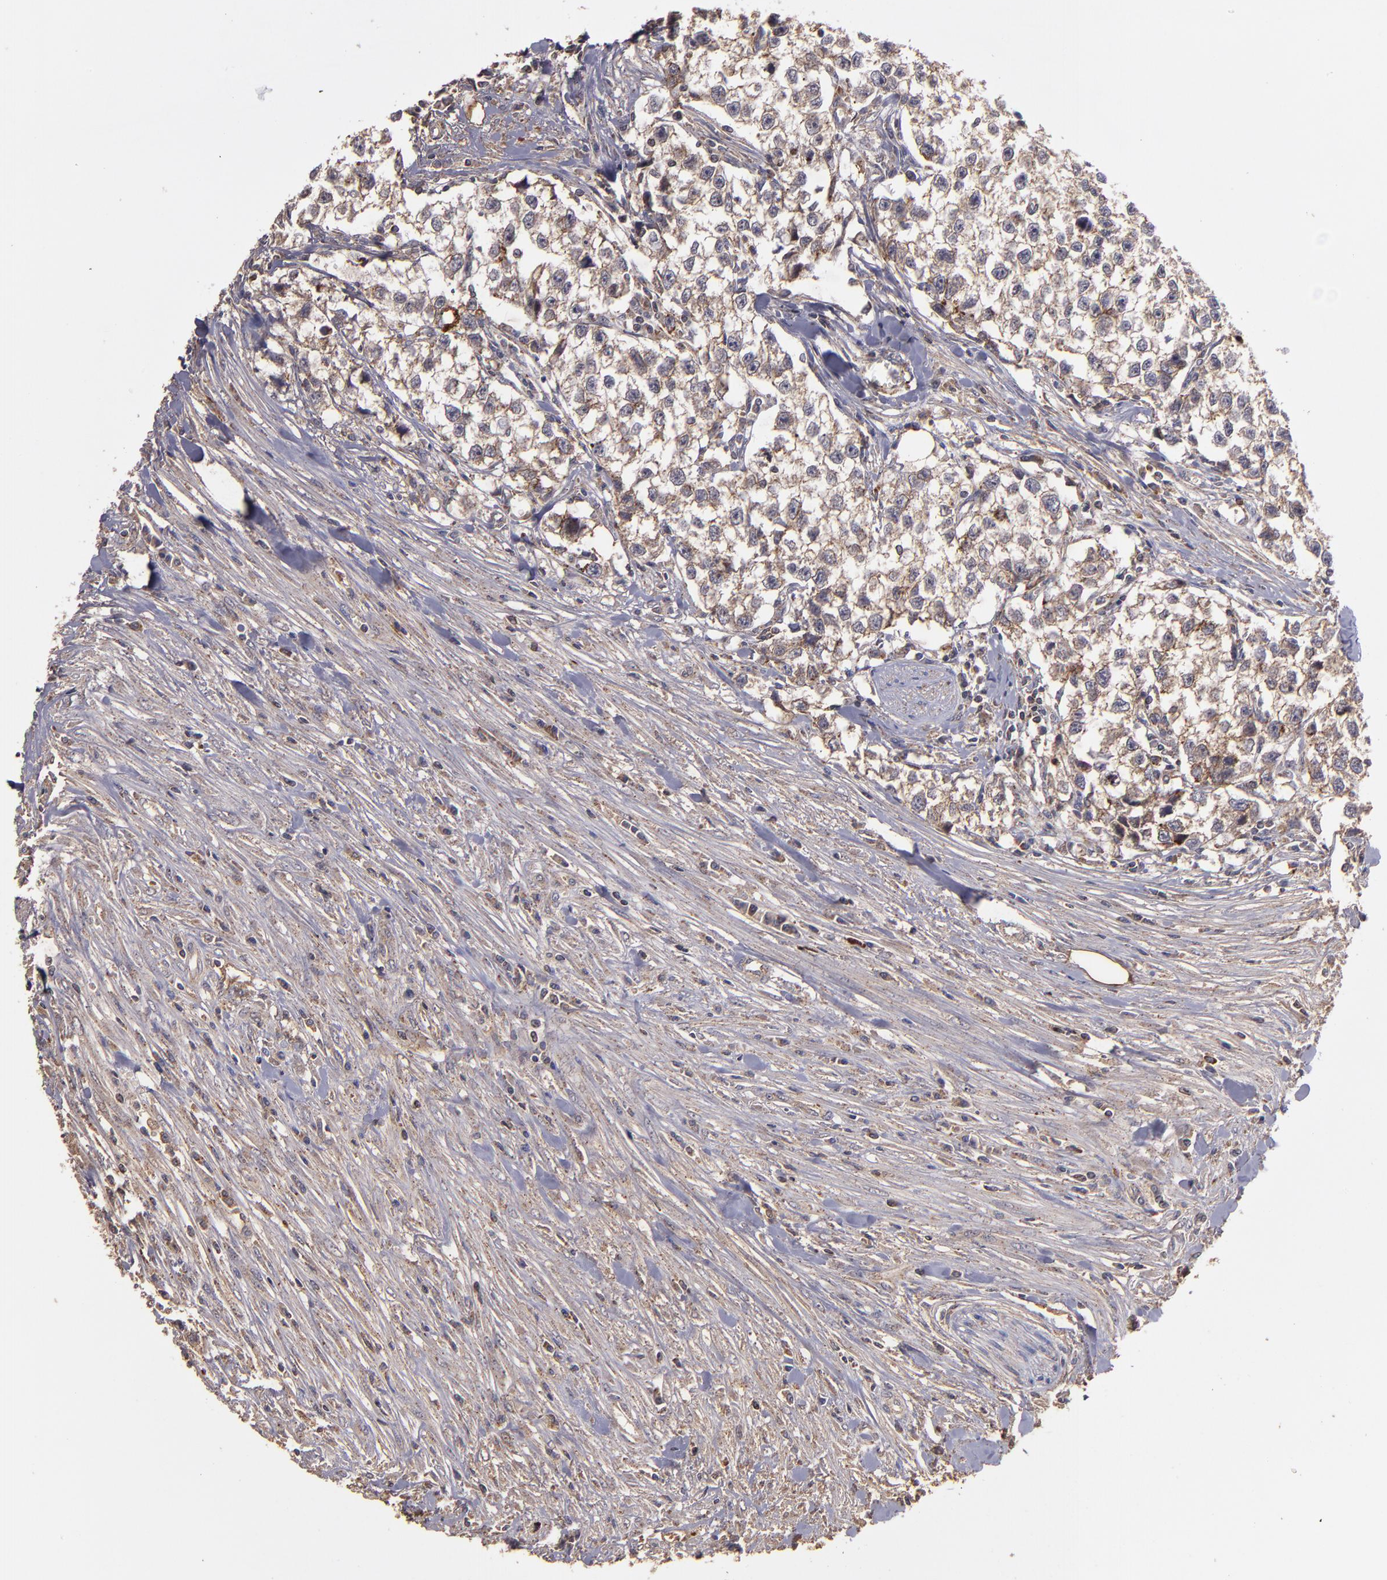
{"staining": {"intensity": "moderate", "quantity": ">75%", "location": "cytoplasmic/membranous"}, "tissue": "testis cancer", "cell_type": "Tumor cells", "image_type": "cancer", "snomed": [{"axis": "morphology", "description": "Seminoma, NOS"}, {"axis": "morphology", "description": "Carcinoma, Embryonal, NOS"}, {"axis": "topography", "description": "Testis"}], "caption": "An image showing moderate cytoplasmic/membranous expression in about >75% of tumor cells in testis embryonal carcinoma, as visualized by brown immunohistochemical staining.", "gene": "ZFYVE1", "patient": {"sex": "male", "age": 30}}